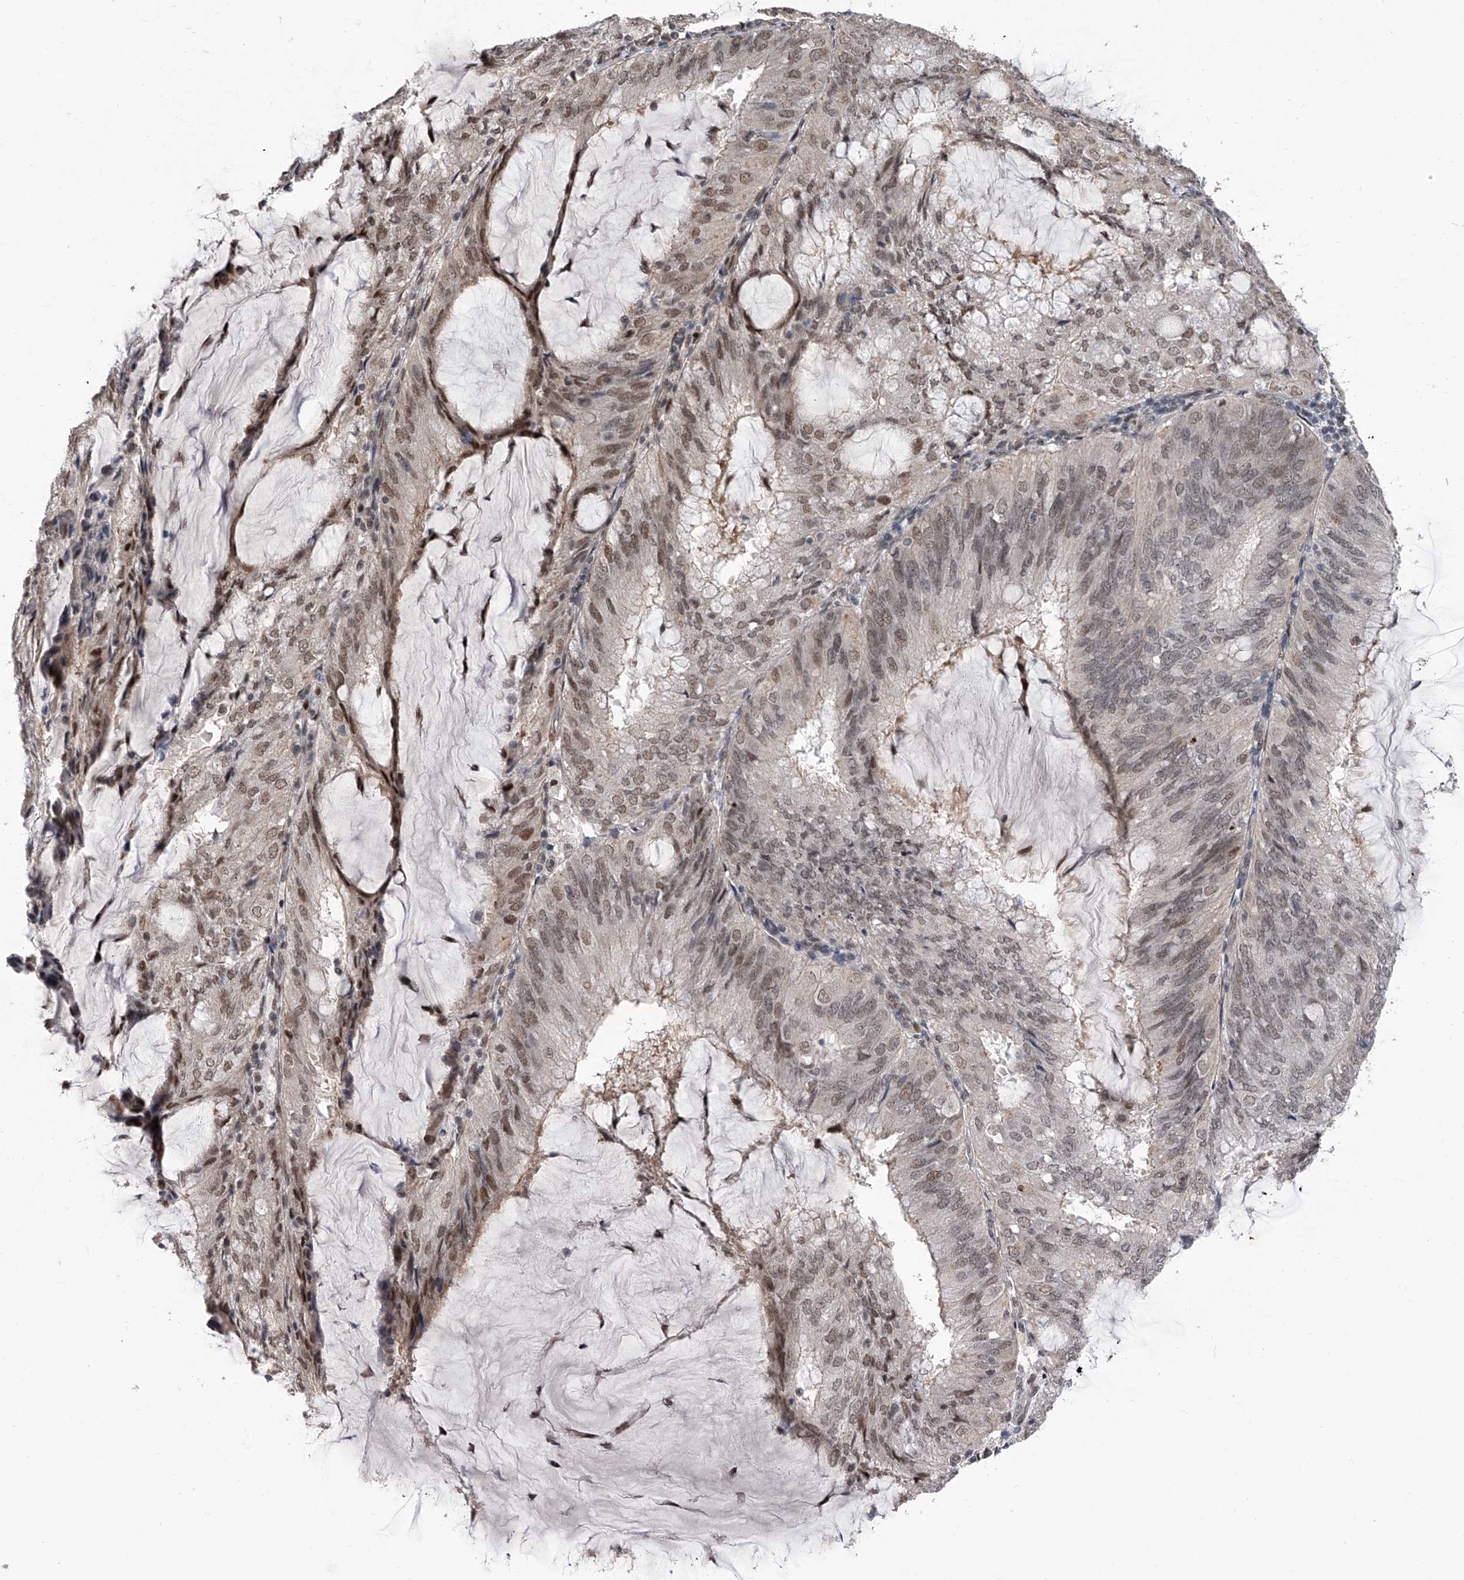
{"staining": {"intensity": "weak", "quantity": ">75%", "location": "nuclear"}, "tissue": "endometrial cancer", "cell_type": "Tumor cells", "image_type": "cancer", "snomed": [{"axis": "morphology", "description": "Adenocarcinoma, NOS"}, {"axis": "topography", "description": "Endometrium"}], "caption": "Endometrial cancer (adenocarcinoma) tissue reveals weak nuclear positivity in approximately >75% of tumor cells, visualized by immunohistochemistry. (Brightfield microscopy of DAB IHC at high magnification).", "gene": "ZNF426", "patient": {"sex": "female", "age": 81}}